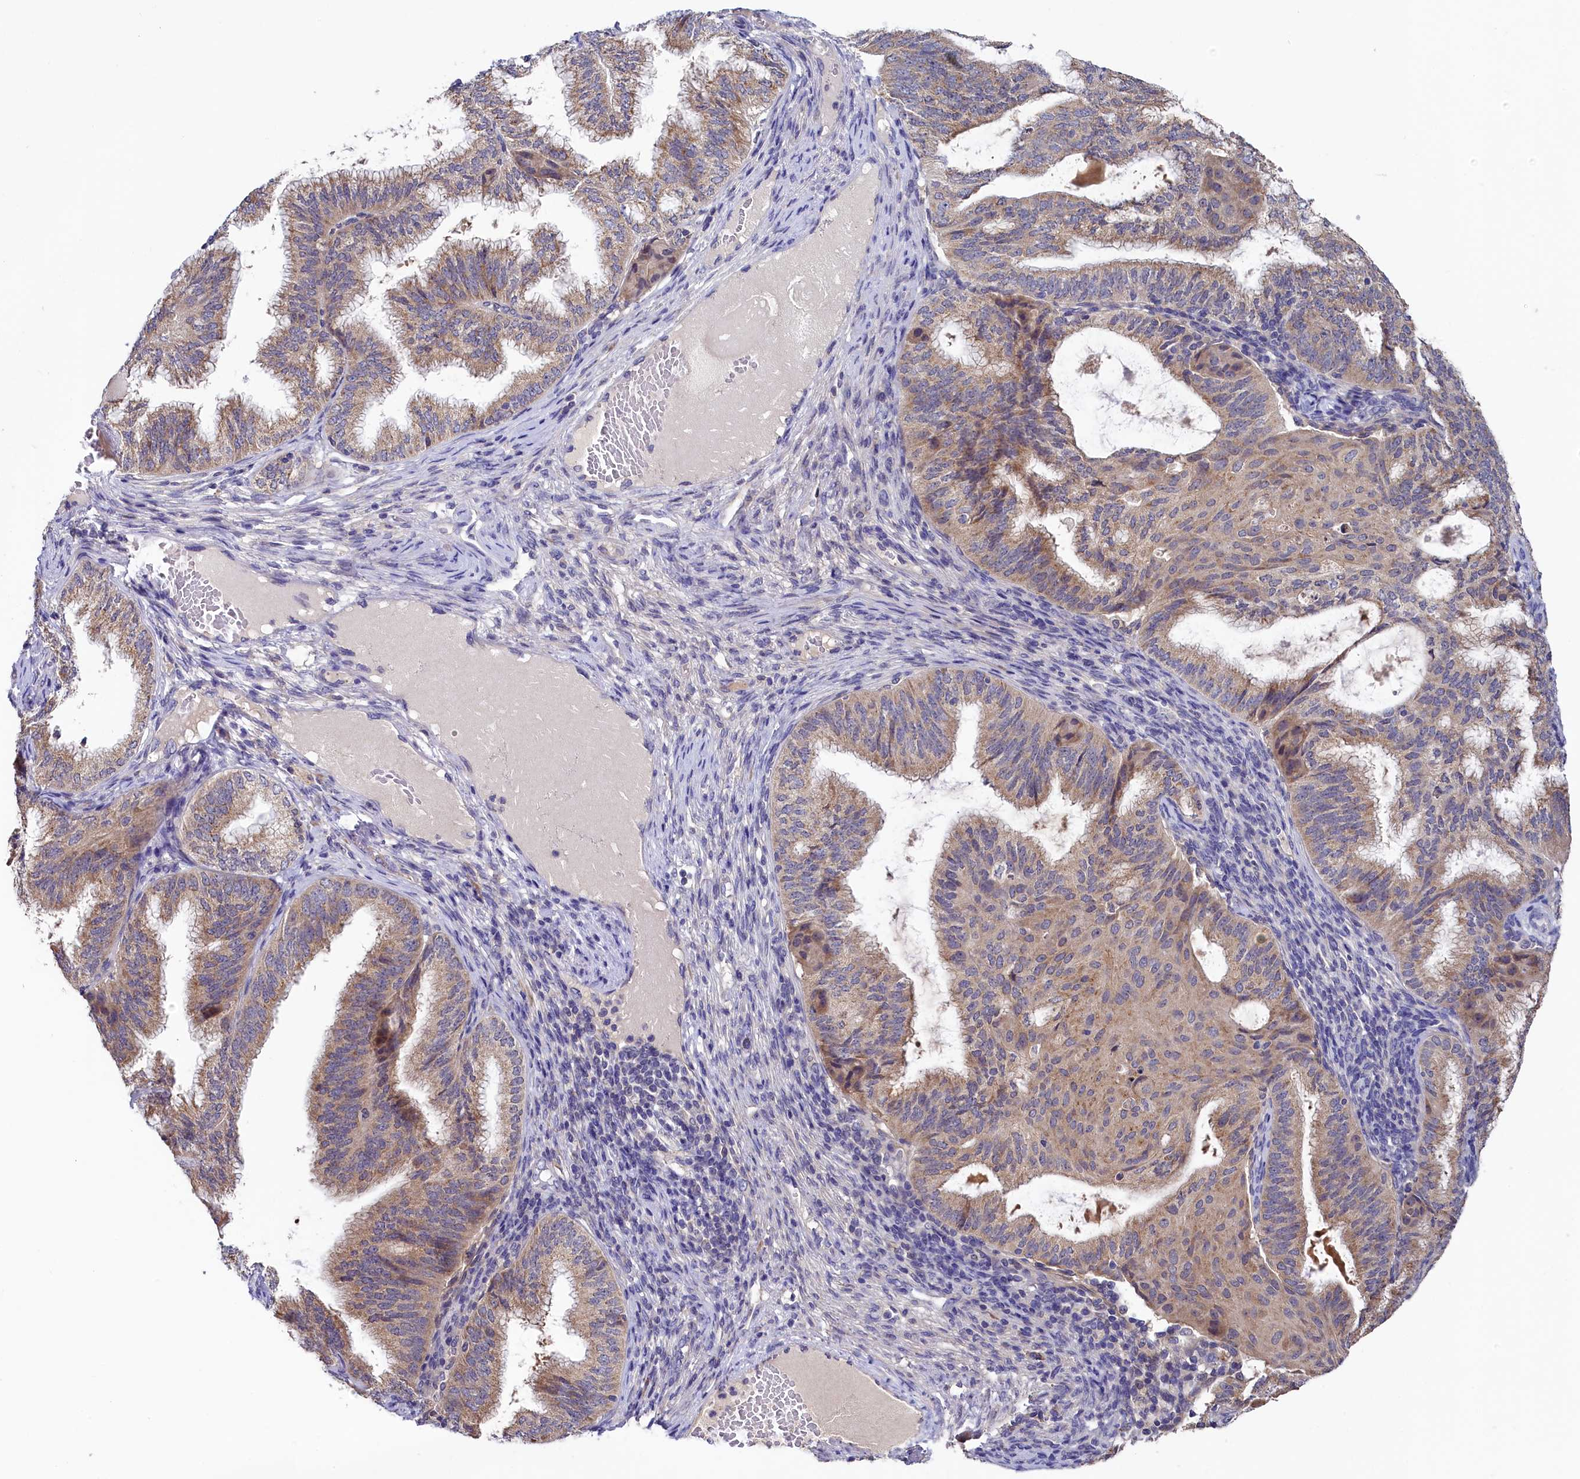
{"staining": {"intensity": "moderate", "quantity": "25%-75%", "location": "cytoplasmic/membranous"}, "tissue": "endometrial cancer", "cell_type": "Tumor cells", "image_type": "cancer", "snomed": [{"axis": "morphology", "description": "Adenocarcinoma, NOS"}, {"axis": "topography", "description": "Endometrium"}], "caption": "Approximately 25%-75% of tumor cells in human adenocarcinoma (endometrial) demonstrate moderate cytoplasmic/membranous protein positivity as visualized by brown immunohistochemical staining.", "gene": "SPINK9", "patient": {"sex": "female", "age": 49}}